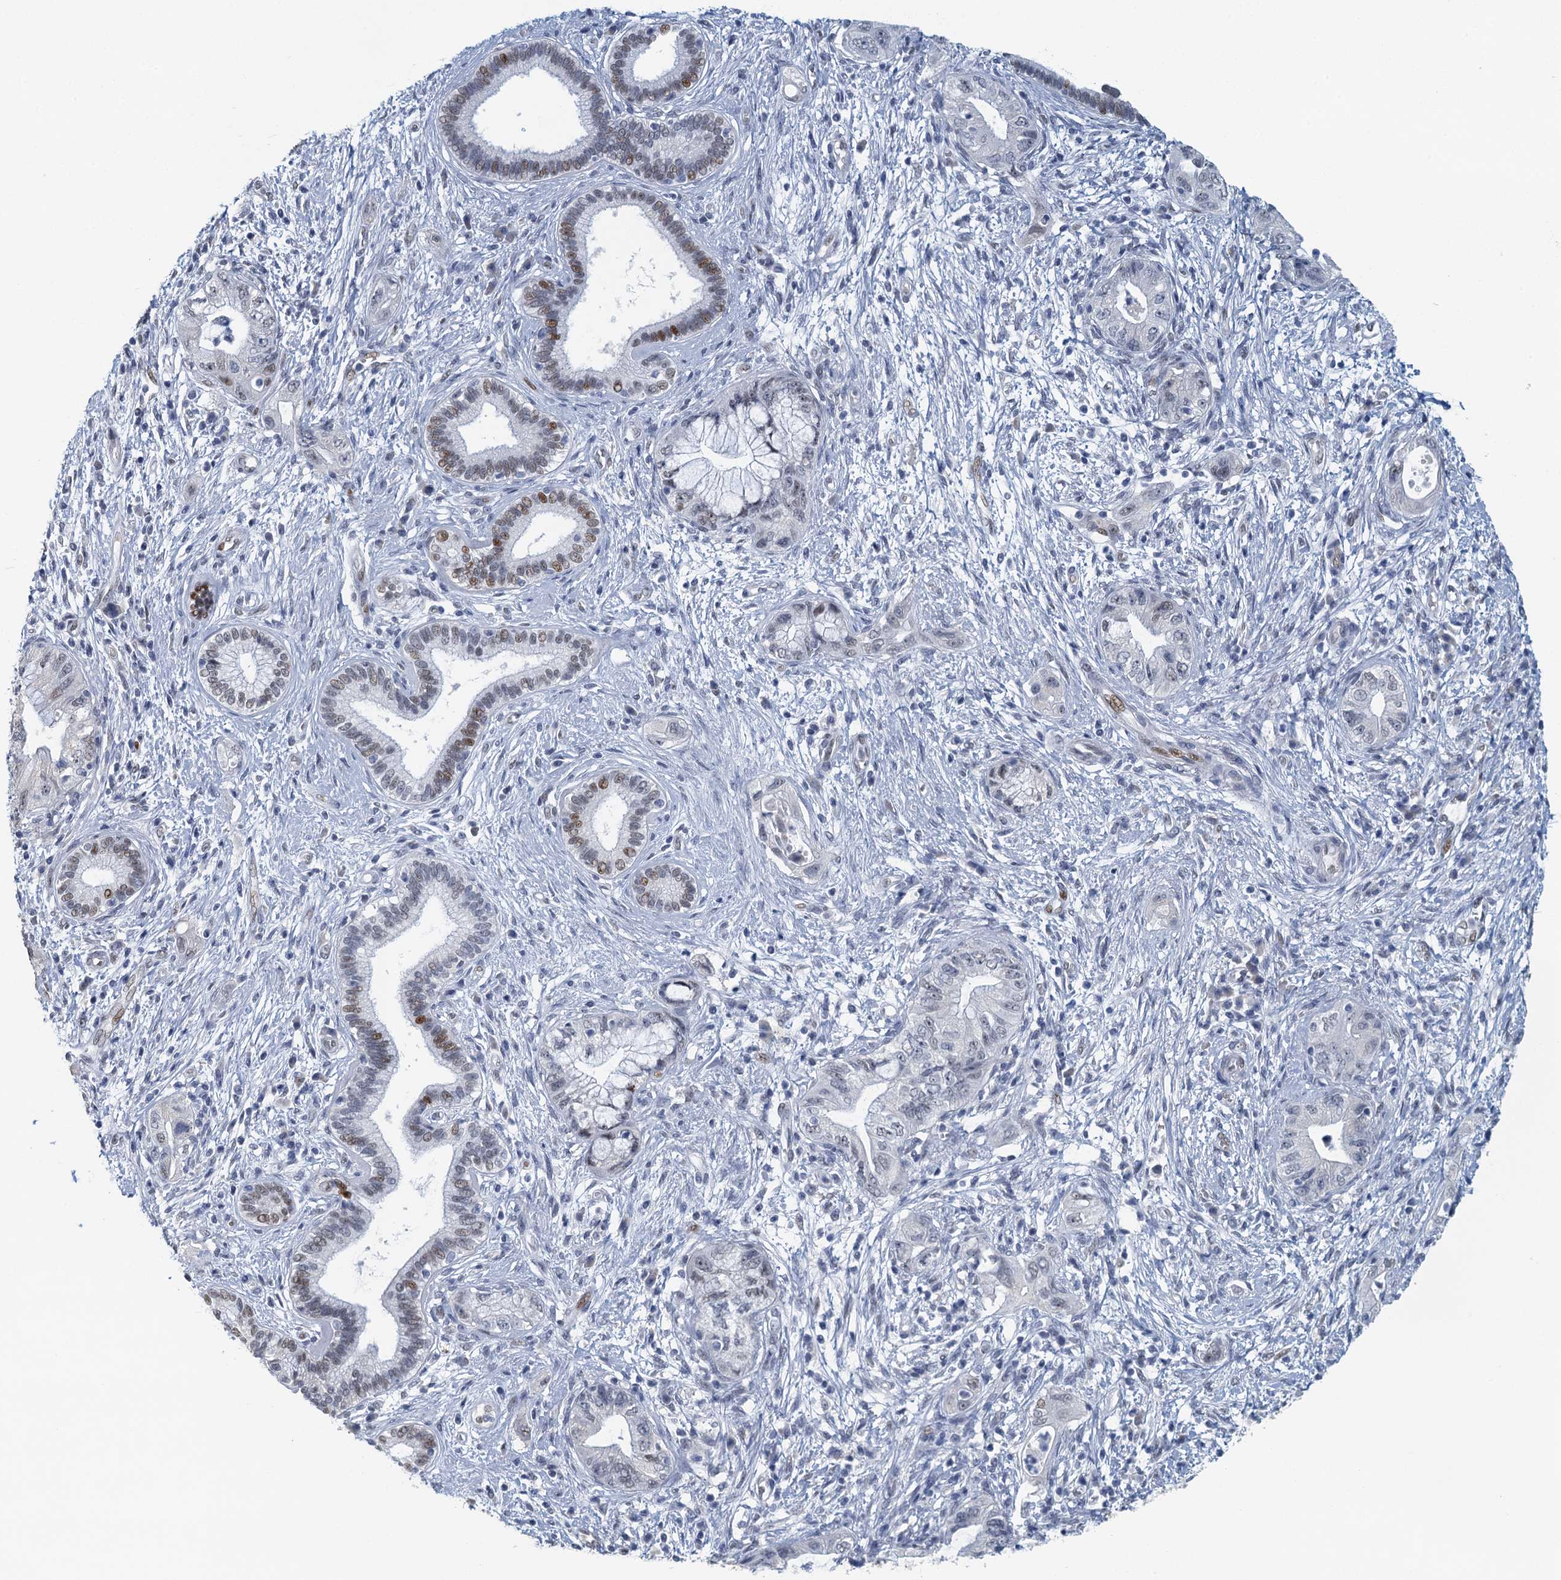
{"staining": {"intensity": "moderate", "quantity": "<25%", "location": "nuclear"}, "tissue": "pancreatic cancer", "cell_type": "Tumor cells", "image_type": "cancer", "snomed": [{"axis": "morphology", "description": "Adenocarcinoma, NOS"}, {"axis": "topography", "description": "Pancreas"}], "caption": "Approximately <25% of tumor cells in human pancreatic cancer (adenocarcinoma) display moderate nuclear protein expression as visualized by brown immunohistochemical staining.", "gene": "TTLL9", "patient": {"sex": "female", "age": 73}}